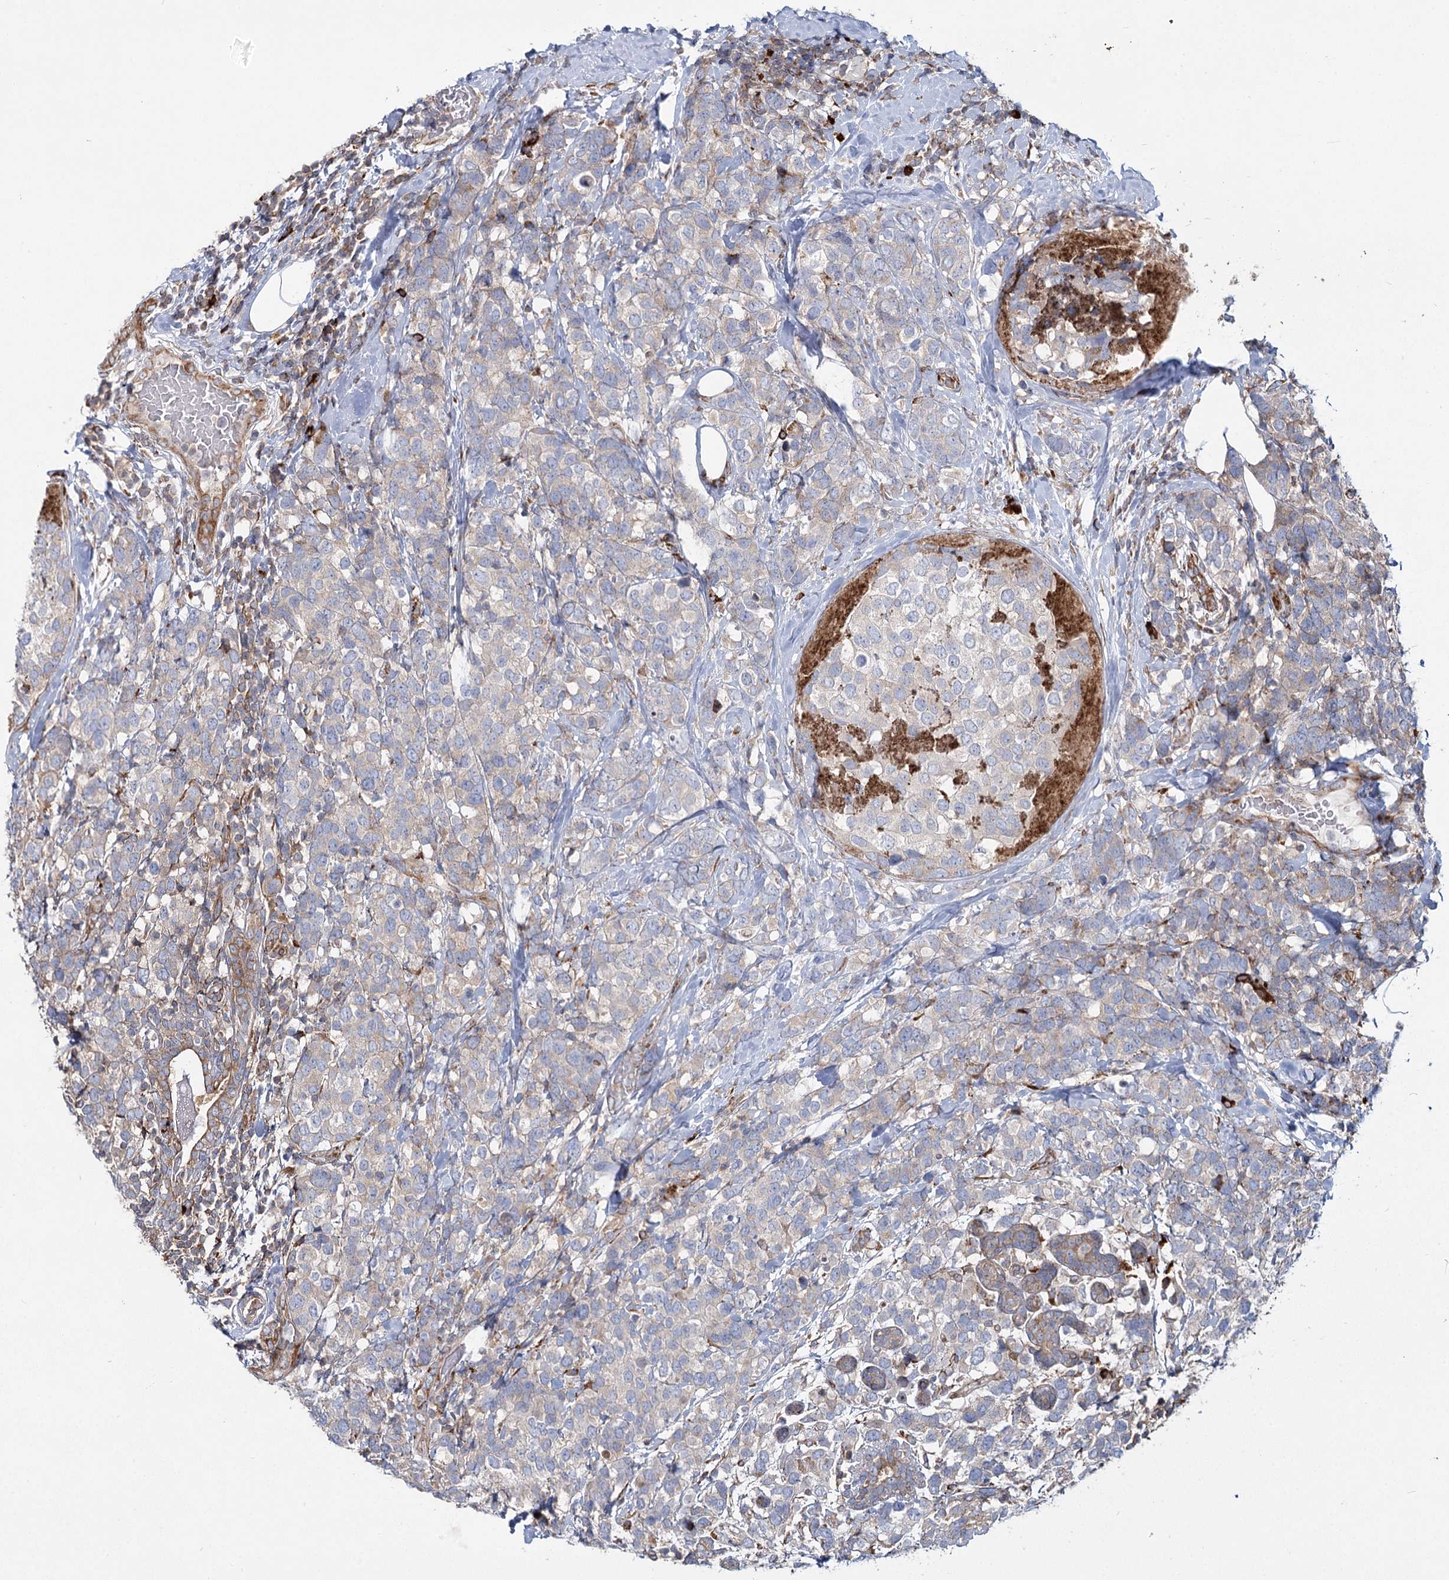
{"staining": {"intensity": "weak", "quantity": "<25%", "location": "cytoplasmic/membranous"}, "tissue": "breast cancer", "cell_type": "Tumor cells", "image_type": "cancer", "snomed": [{"axis": "morphology", "description": "Lobular carcinoma"}, {"axis": "topography", "description": "Breast"}], "caption": "A micrograph of lobular carcinoma (breast) stained for a protein exhibits no brown staining in tumor cells.", "gene": "POGLUT1", "patient": {"sex": "female", "age": 59}}